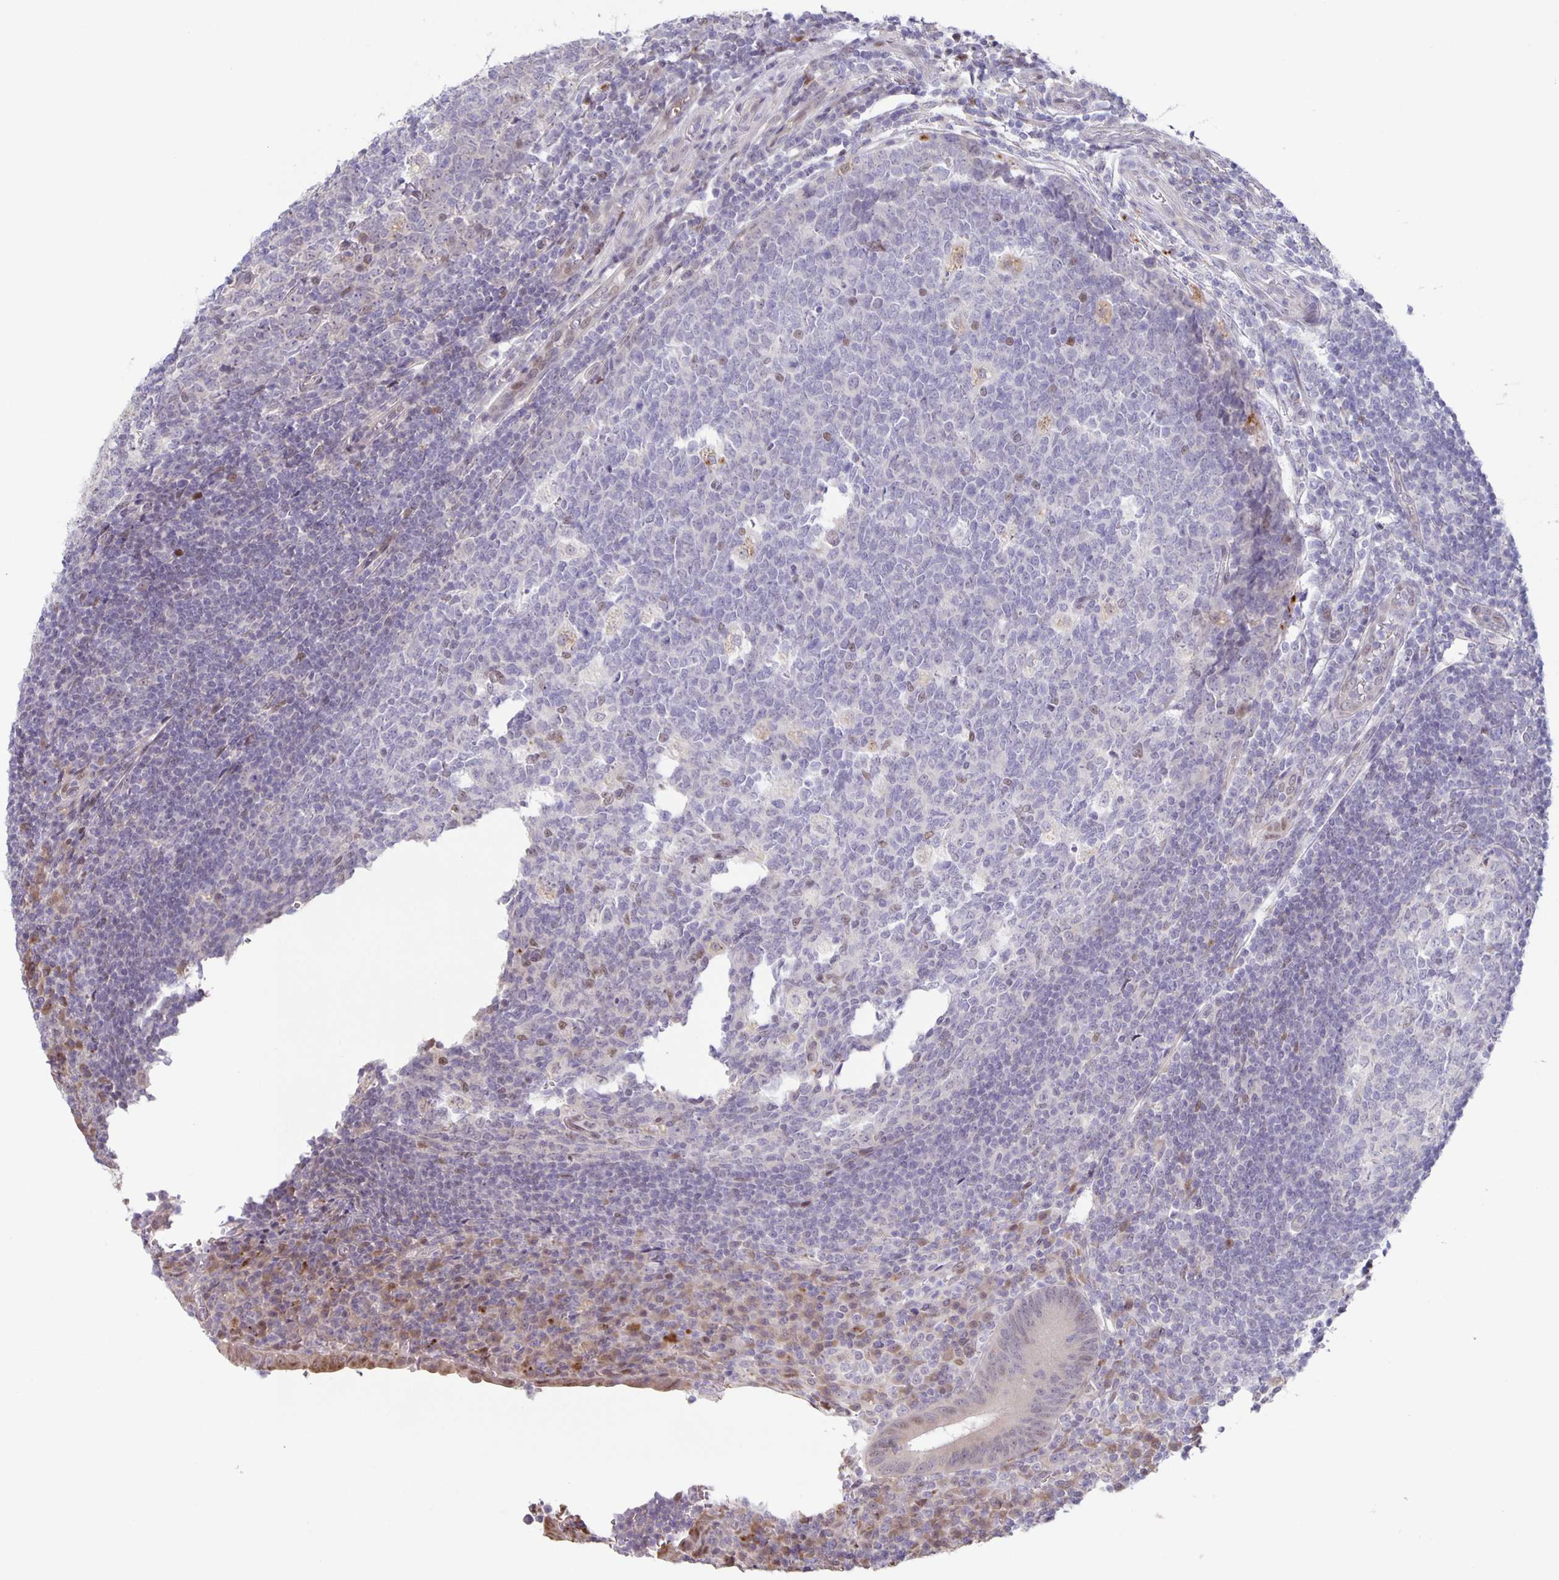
{"staining": {"intensity": "moderate", "quantity": "25%-75%", "location": "nuclear"}, "tissue": "appendix", "cell_type": "Glandular cells", "image_type": "normal", "snomed": [{"axis": "morphology", "description": "Normal tissue, NOS"}, {"axis": "topography", "description": "Appendix"}], "caption": "This micrograph shows normal appendix stained with immunohistochemistry to label a protein in brown. The nuclear of glandular cells show moderate positivity for the protein. Nuclei are counter-stained blue.", "gene": "MAPK12", "patient": {"sex": "male", "age": 18}}